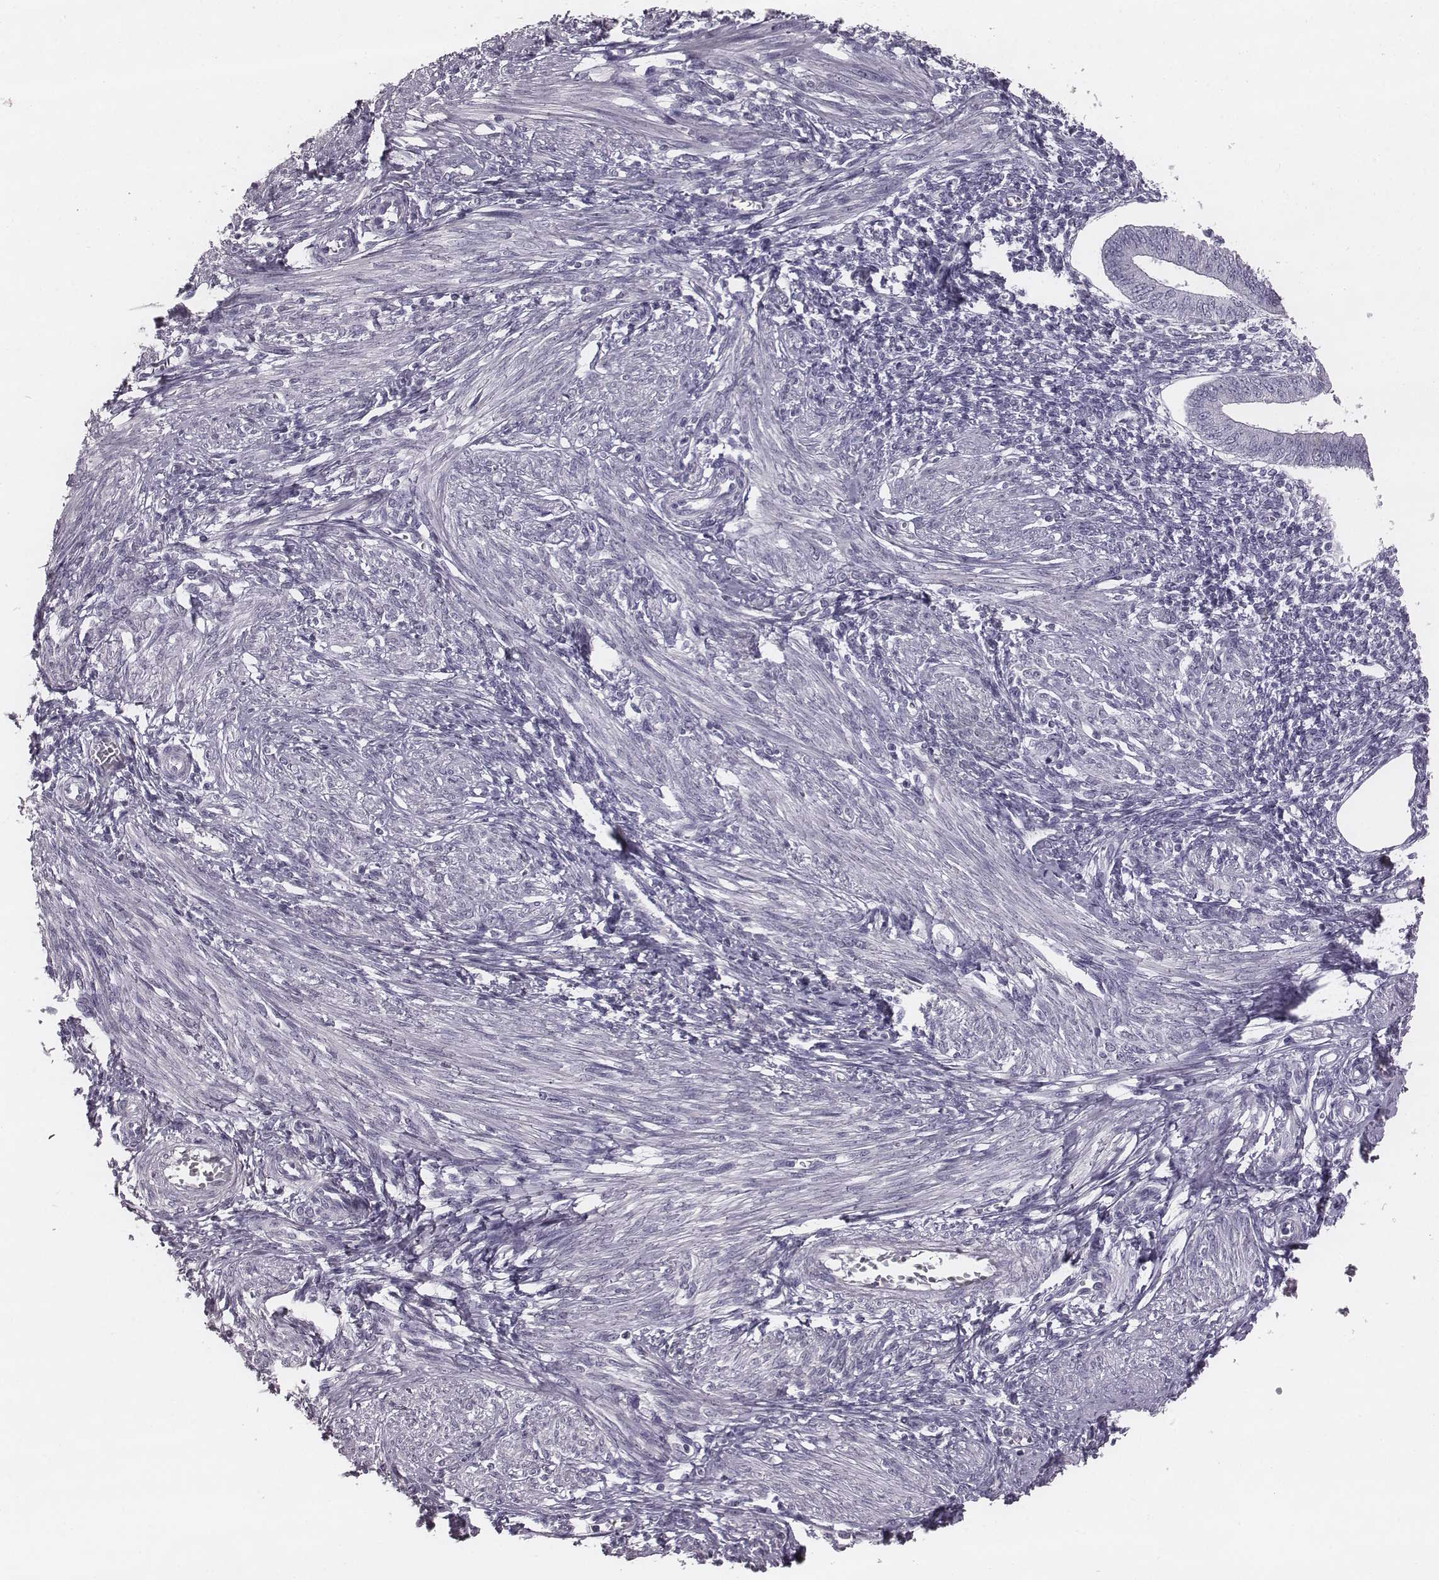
{"staining": {"intensity": "negative", "quantity": "none", "location": "none"}, "tissue": "endometrium", "cell_type": "Cells in endometrial stroma", "image_type": "normal", "snomed": [{"axis": "morphology", "description": "Normal tissue, NOS"}, {"axis": "topography", "description": "Endometrium"}], "caption": "High magnification brightfield microscopy of normal endometrium stained with DAB (3,3'-diaminobenzidine) (brown) and counterstained with hematoxylin (blue): cells in endometrial stroma show no significant positivity. The staining was performed using DAB to visualize the protein expression in brown, while the nuclei were stained in blue with hematoxylin (Magnification: 20x).", "gene": "ENSG00000284762", "patient": {"sex": "female", "age": 42}}